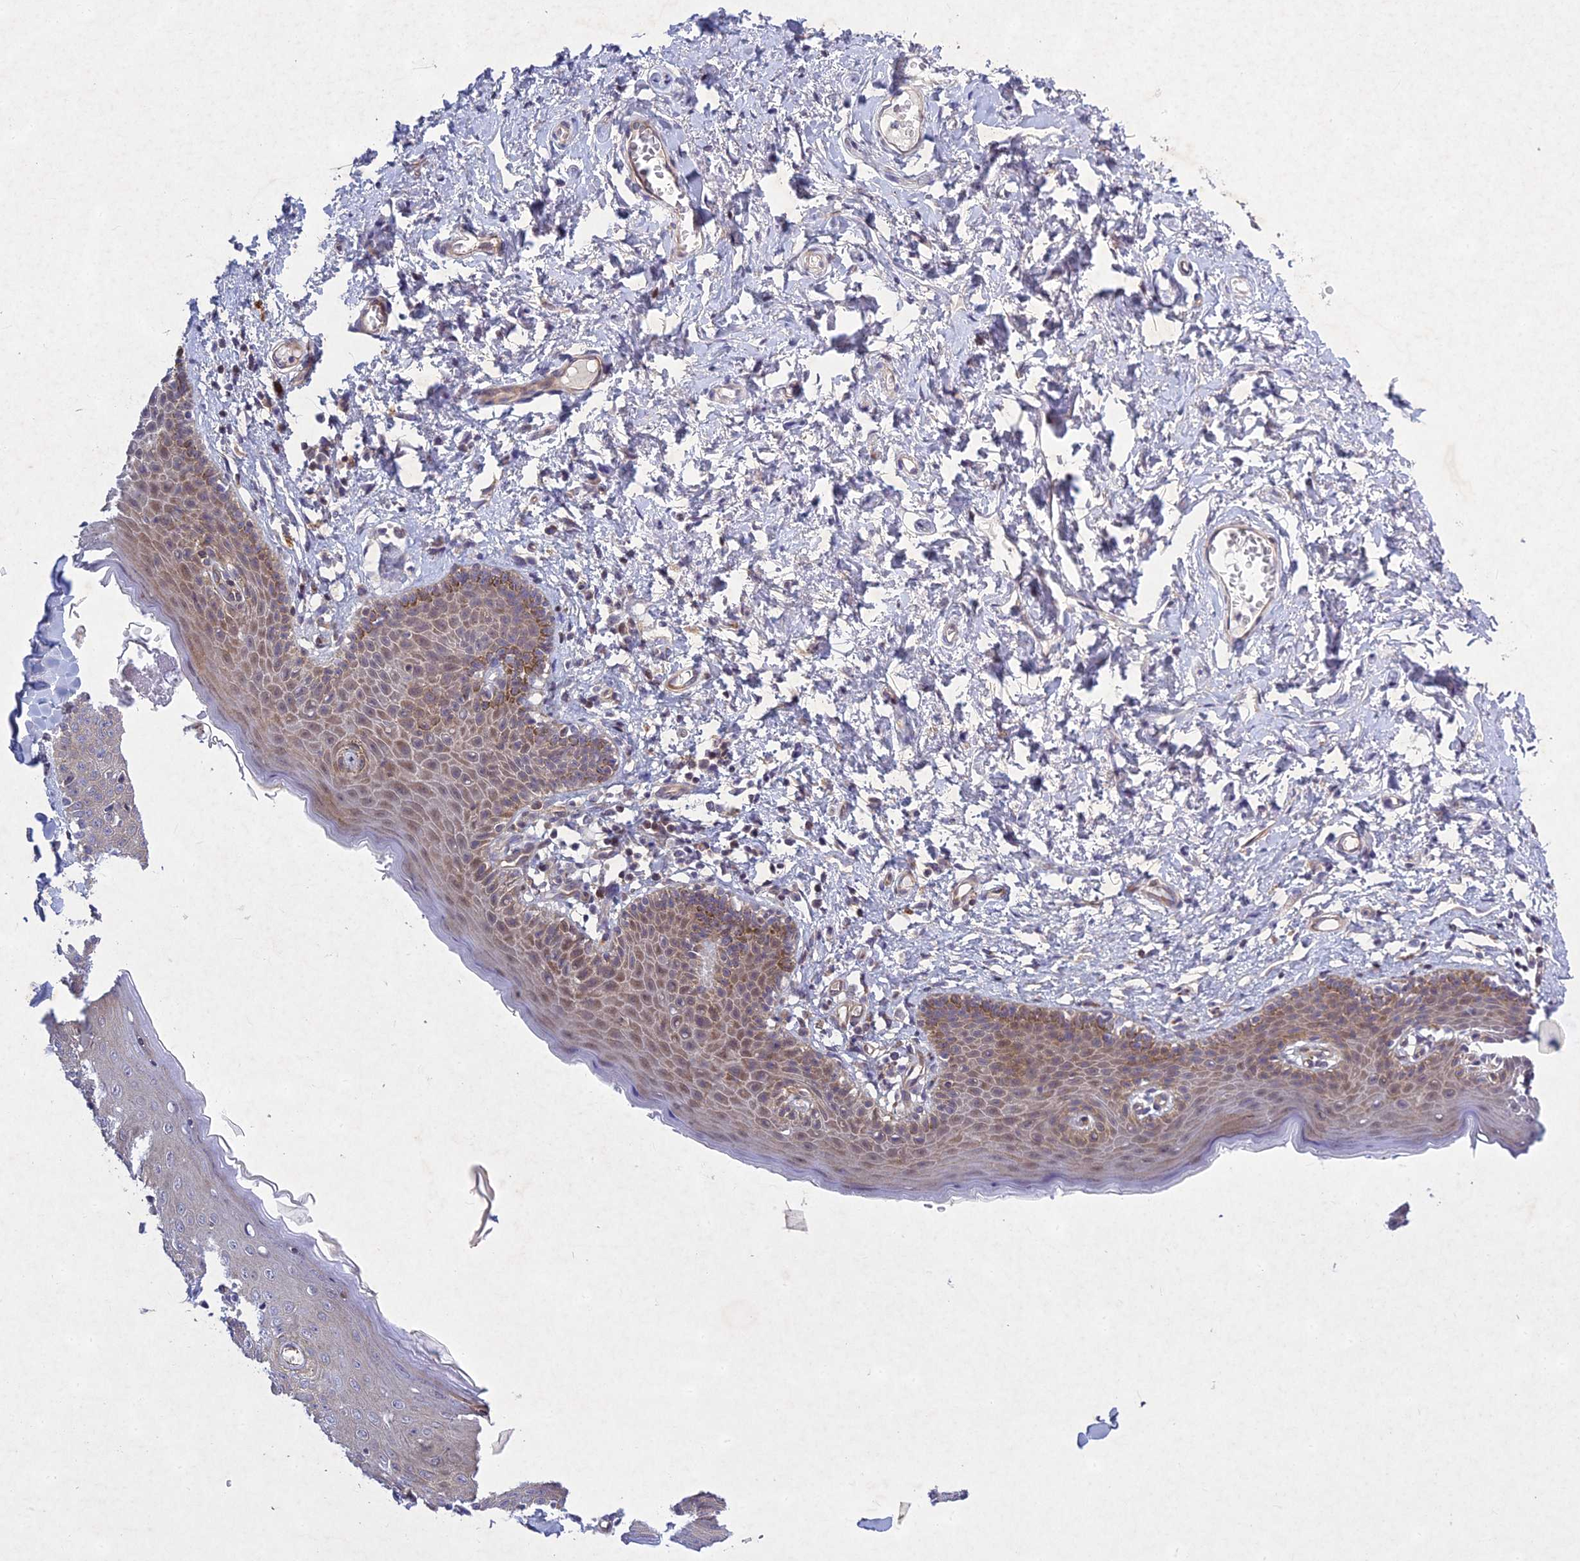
{"staining": {"intensity": "weak", "quantity": ">75%", "location": "cytoplasmic/membranous"}, "tissue": "skin", "cell_type": "Epidermal cells", "image_type": "normal", "snomed": [{"axis": "morphology", "description": "Normal tissue, NOS"}, {"axis": "topography", "description": "Vulva"}], "caption": "DAB immunohistochemical staining of unremarkable human skin demonstrates weak cytoplasmic/membranous protein positivity in about >75% of epidermal cells. Nuclei are stained in blue.", "gene": "PTHLH", "patient": {"sex": "female", "age": 66}}